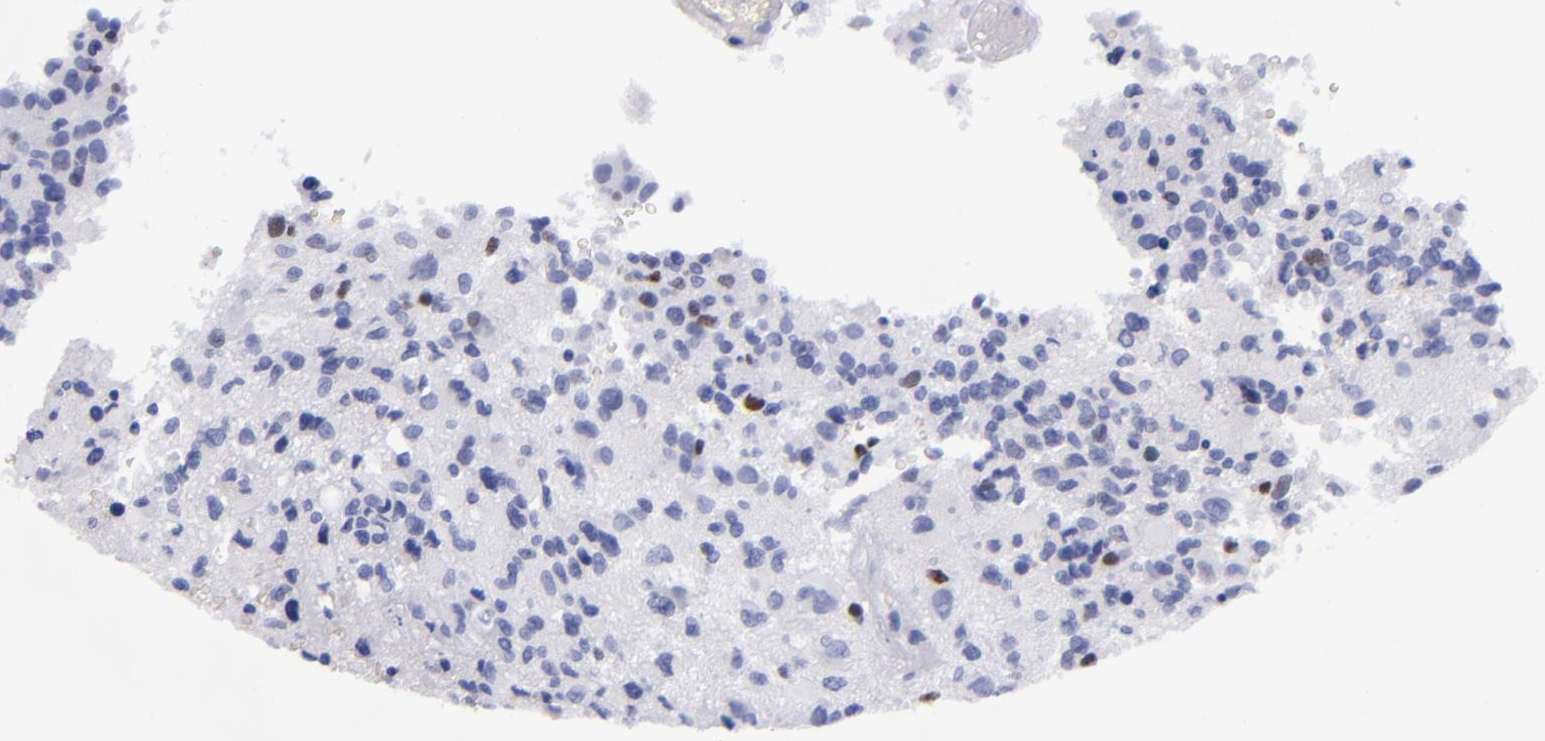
{"staining": {"intensity": "strong", "quantity": "<25%", "location": "nuclear"}, "tissue": "glioma", "cell_type": "Tumor cells", "image_type": "cancer", "snomed": [{"axis": "morphology", "description": "Glioma, malignant, High grade"}, {"axis": "topography", "description": "Brain"}], "caption": "Glioma tissue demonstrates strong nuclear staining in about <25% of tumor cells, visualized by immunohistochemistry.", "gene": "MCM7", "patient": {"sex": "male", "age": 69}}